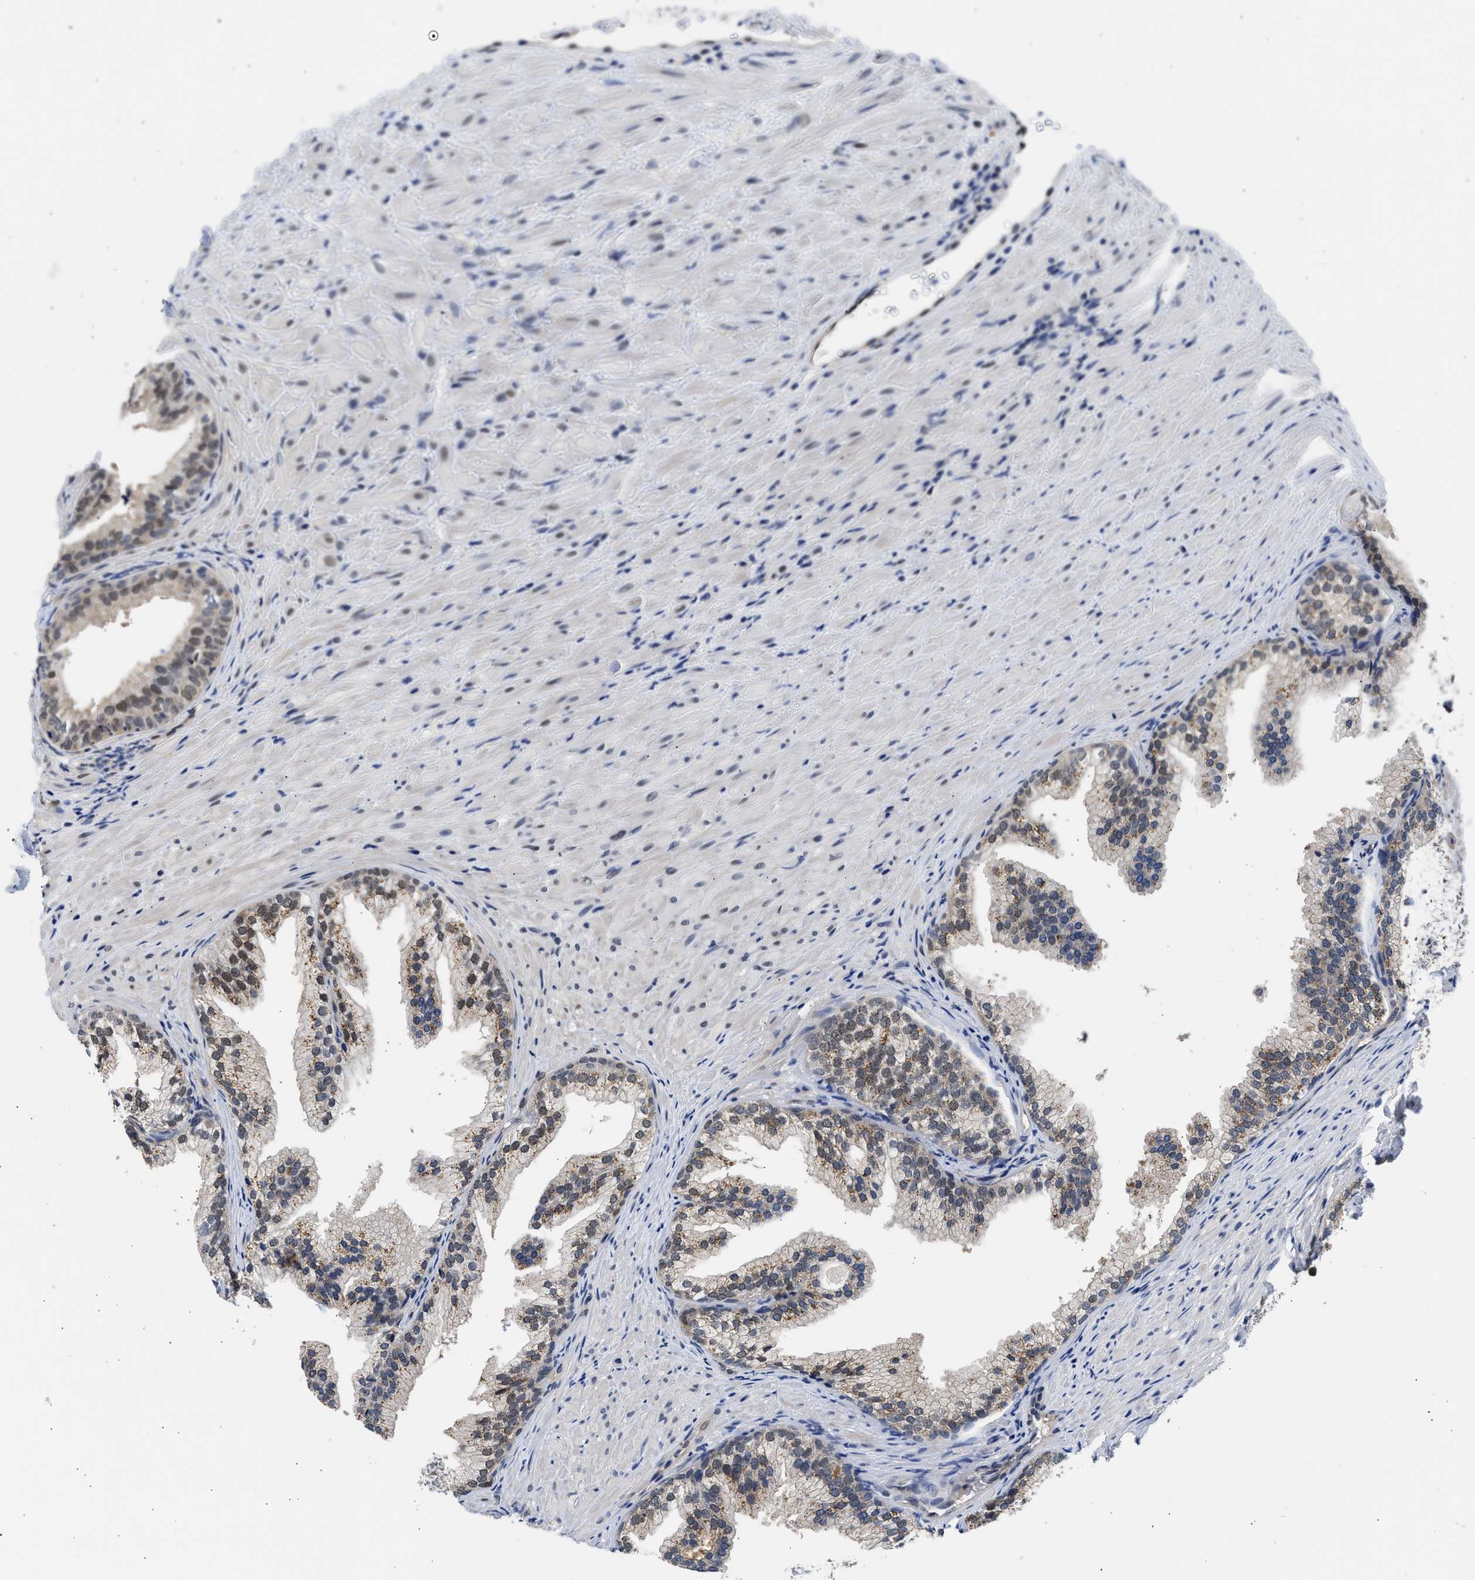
{"staining": {"intensity": "moderate", "quantity": "<25%", "location": "cytoplasmic/membranous,nuclear"}, "tissue": "prostate", "cell_type": "Glandular cells", "image_type": "normal", "snomed": [{"axis": "morphology", "description": "Normal tissue, NOS"}, {"axis": "topography", "description": "Prostate"}], "caption": "Normal prostate was stained to show a protein in brown. There is low levels of moderate cytoplasmic/membranous,nuclear positivity in about <25% of glandular cells. (DAB IHC, brown staining for protein, blue staining for nuclei).", "gene": "XPO5", "patient": {"sex": "male", "age": 76}}